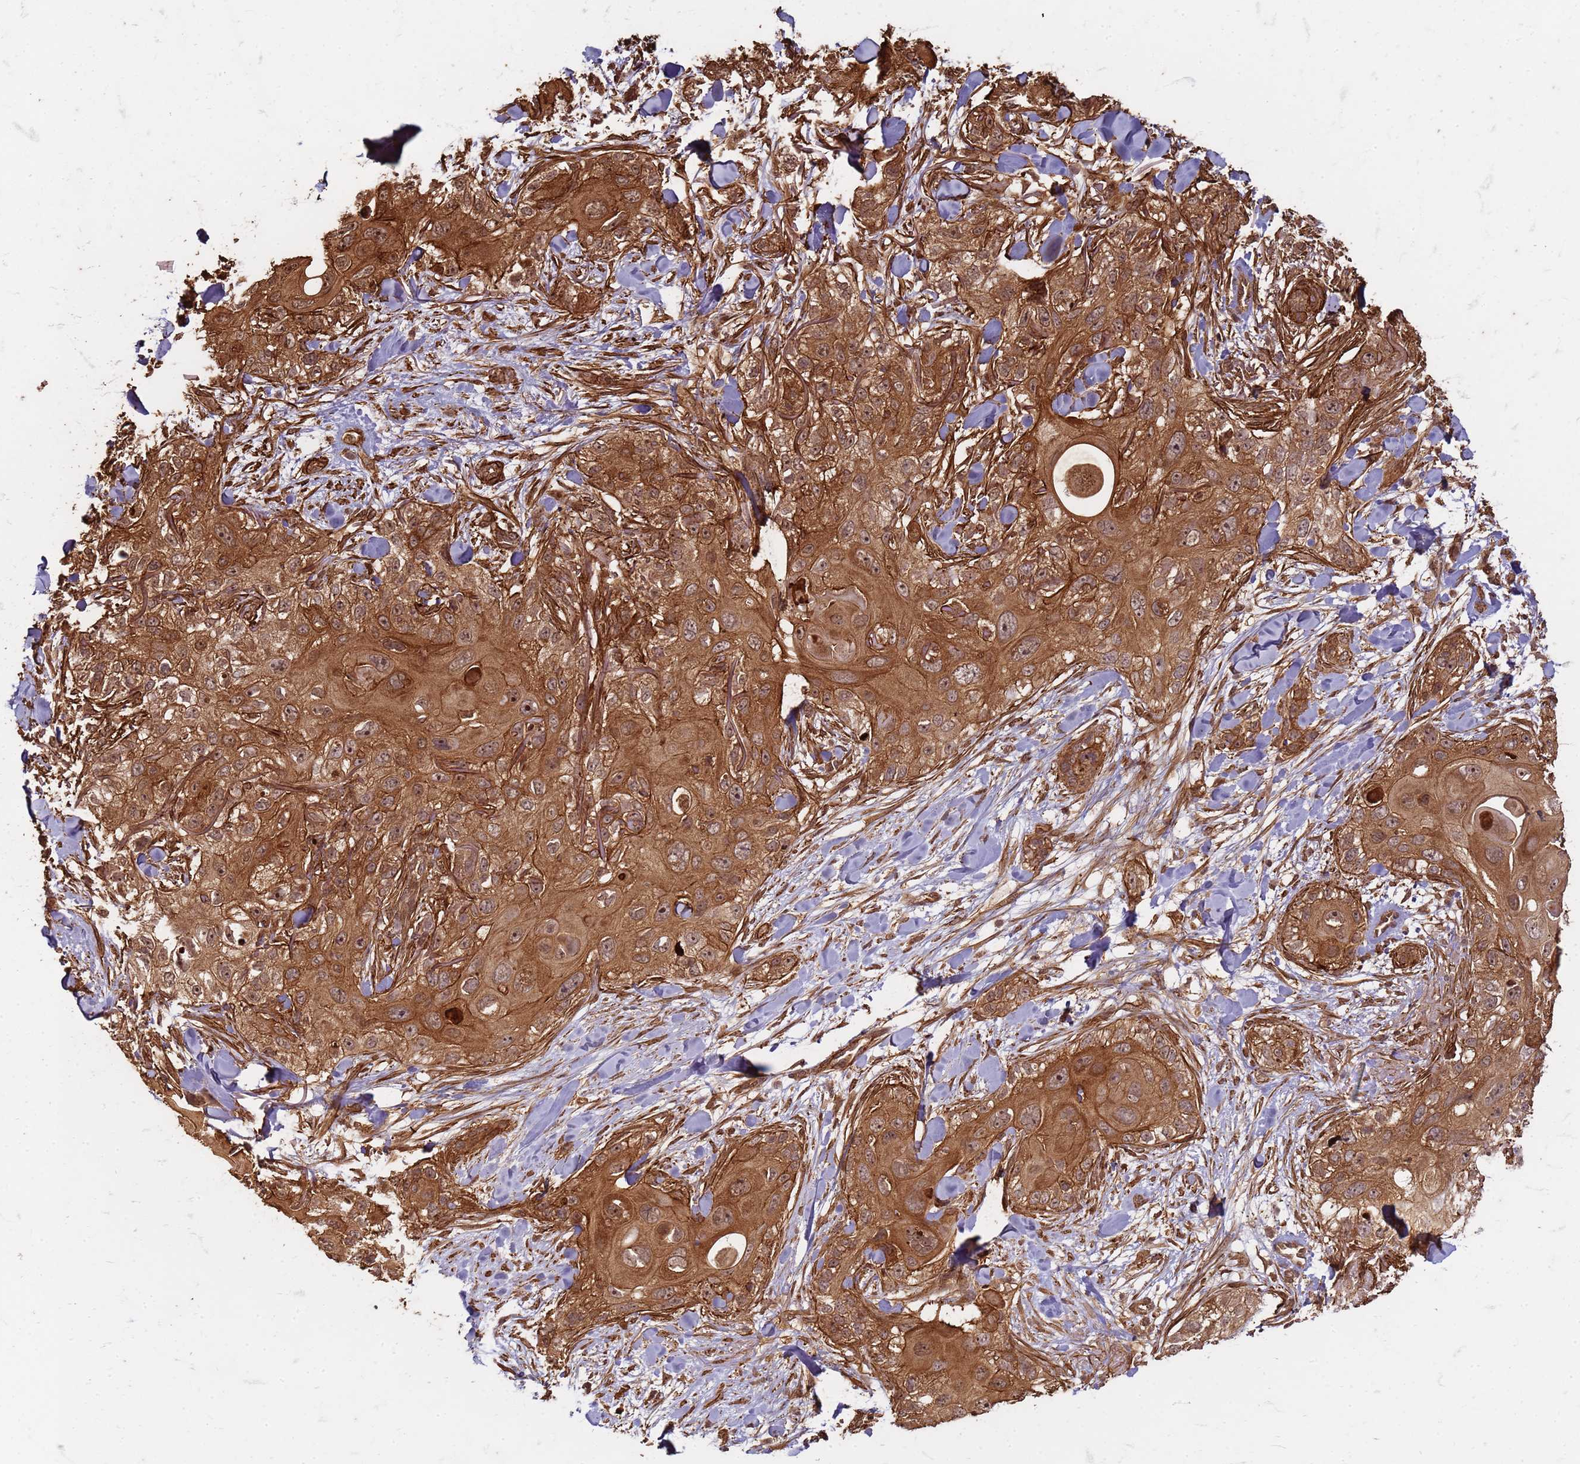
{"staining": {"intensity": "moderate", "quantity": ">75%", "location": "cytoplasmic/membranous,nuclear"}, "tissue": "skin cancer", "cell_type": "Tumor cells", "image_type": "cancer", "snomed": [{"axis": "morphology", "description": "Normal tissue, NOS"}, {"axis": "morphology", "description": "Squamous cell carcinoma, NOS"}, {"axis": "topography", "description": "Skin"}], "caption": "Skin cancer stained with DAB immunohistochemistry demonstrates medium levels of moderate cytoplasmic/membranous and nuclear positivity in approximately >75% of tumor cells.", "gene": "KIF26A", "patient": {"sex": "male", "age": 72}}